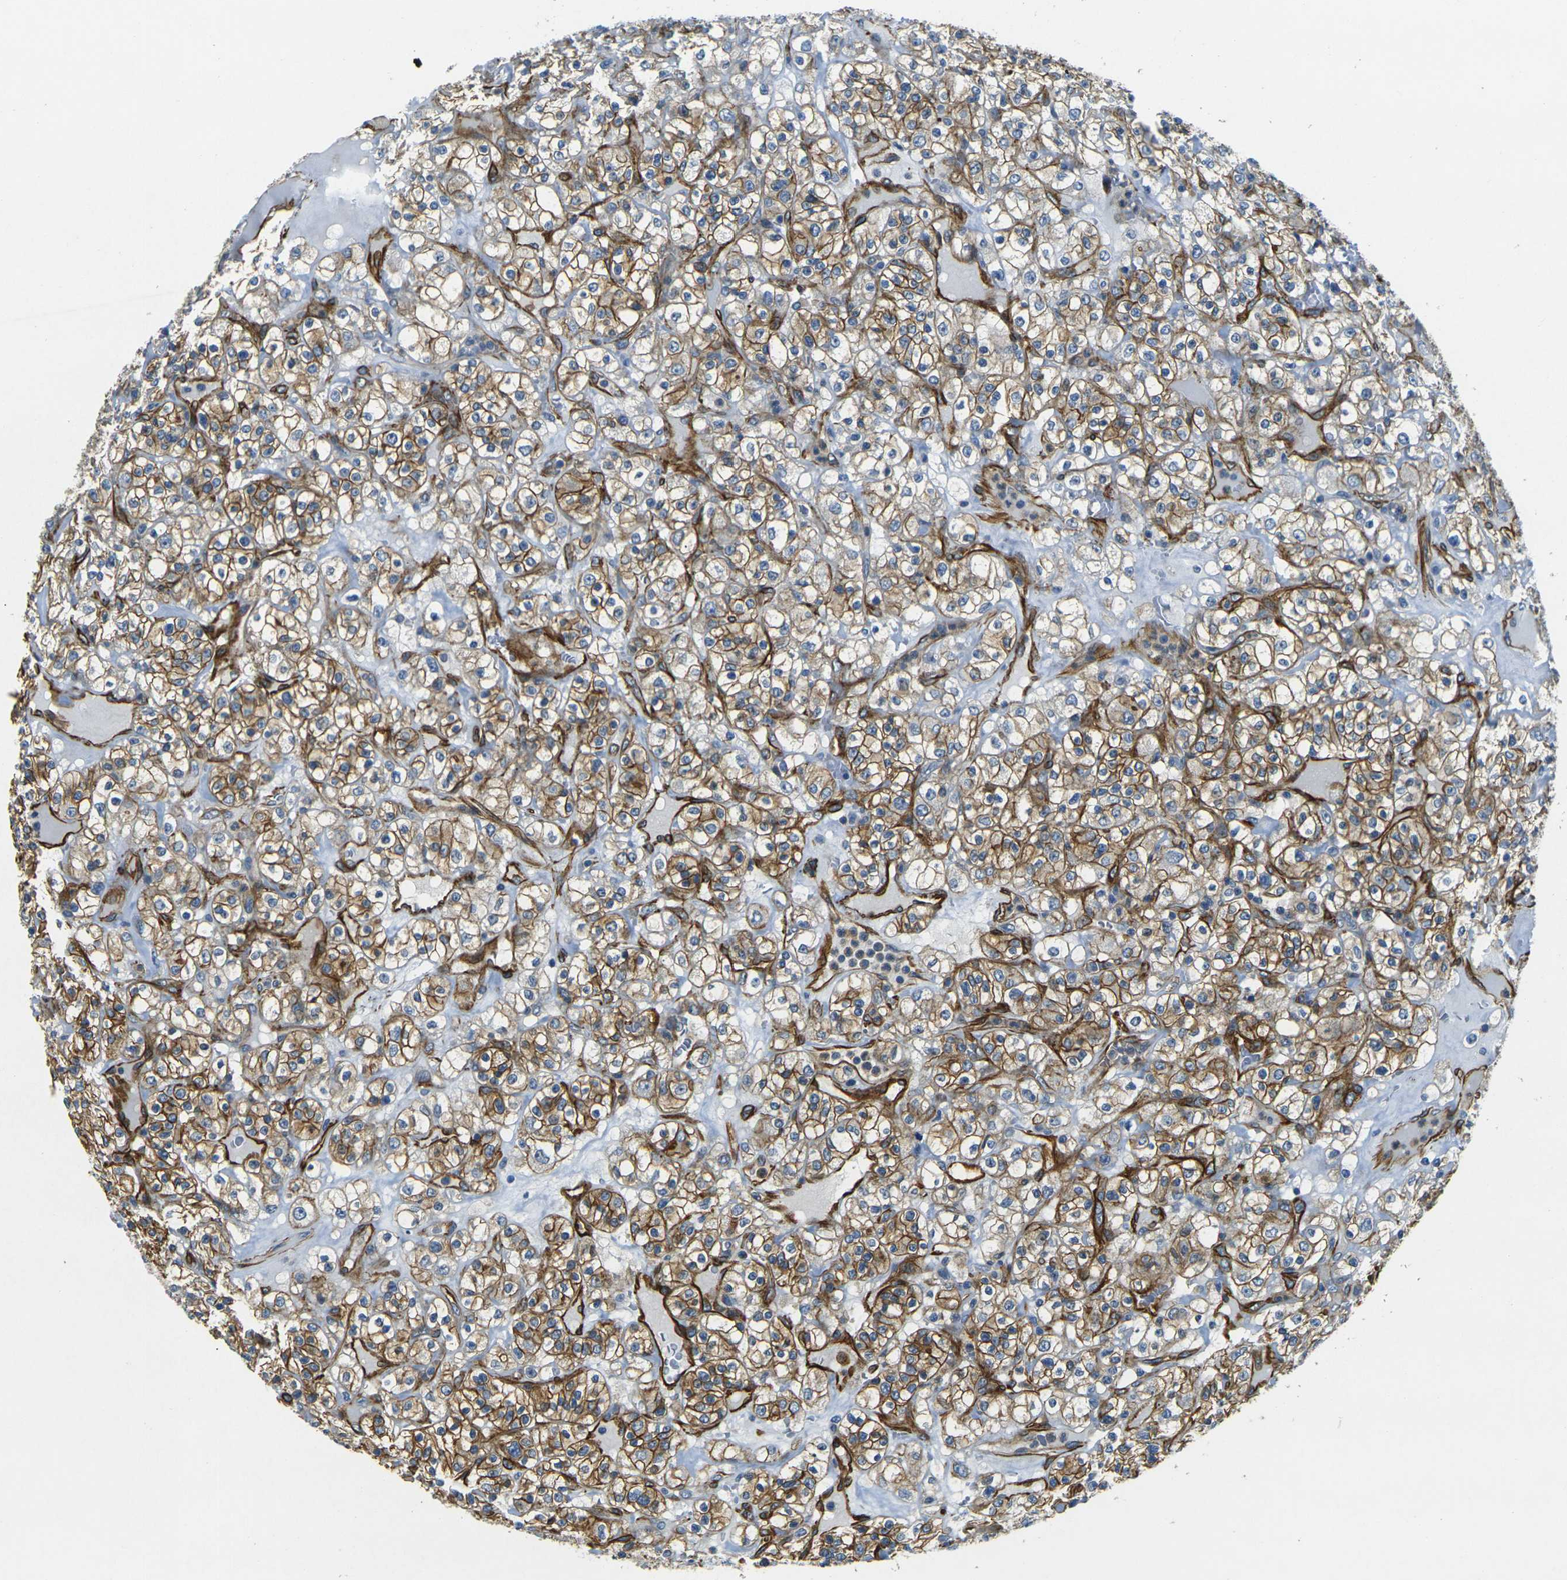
{"staining": {"intensity": "moderate", "quantity": ">75%", "location": "cytoplasmic/membranous"}, "tissue": "renal cancer", "cell_type": "Tumor cells", "image_type": "cancer", "snomed": [{"axis": "morphology", "description": "Normal tissue, NOS"}, {"axis": "morphology", "description": "Adenocarcinoma, NOS"}, {"axis": "topography", "description": "Kidney"}], "caption": "An immunohistochemistry photomicrograph of neoplastic tissue is shown. Protein staining in brown shows moderate cytoplasmic/membranous positivity in renal cancer (adenocarcinoma) within tumor cells.", "gene": "EPHA7", "patient": {"sex": "female", "age": 72}}